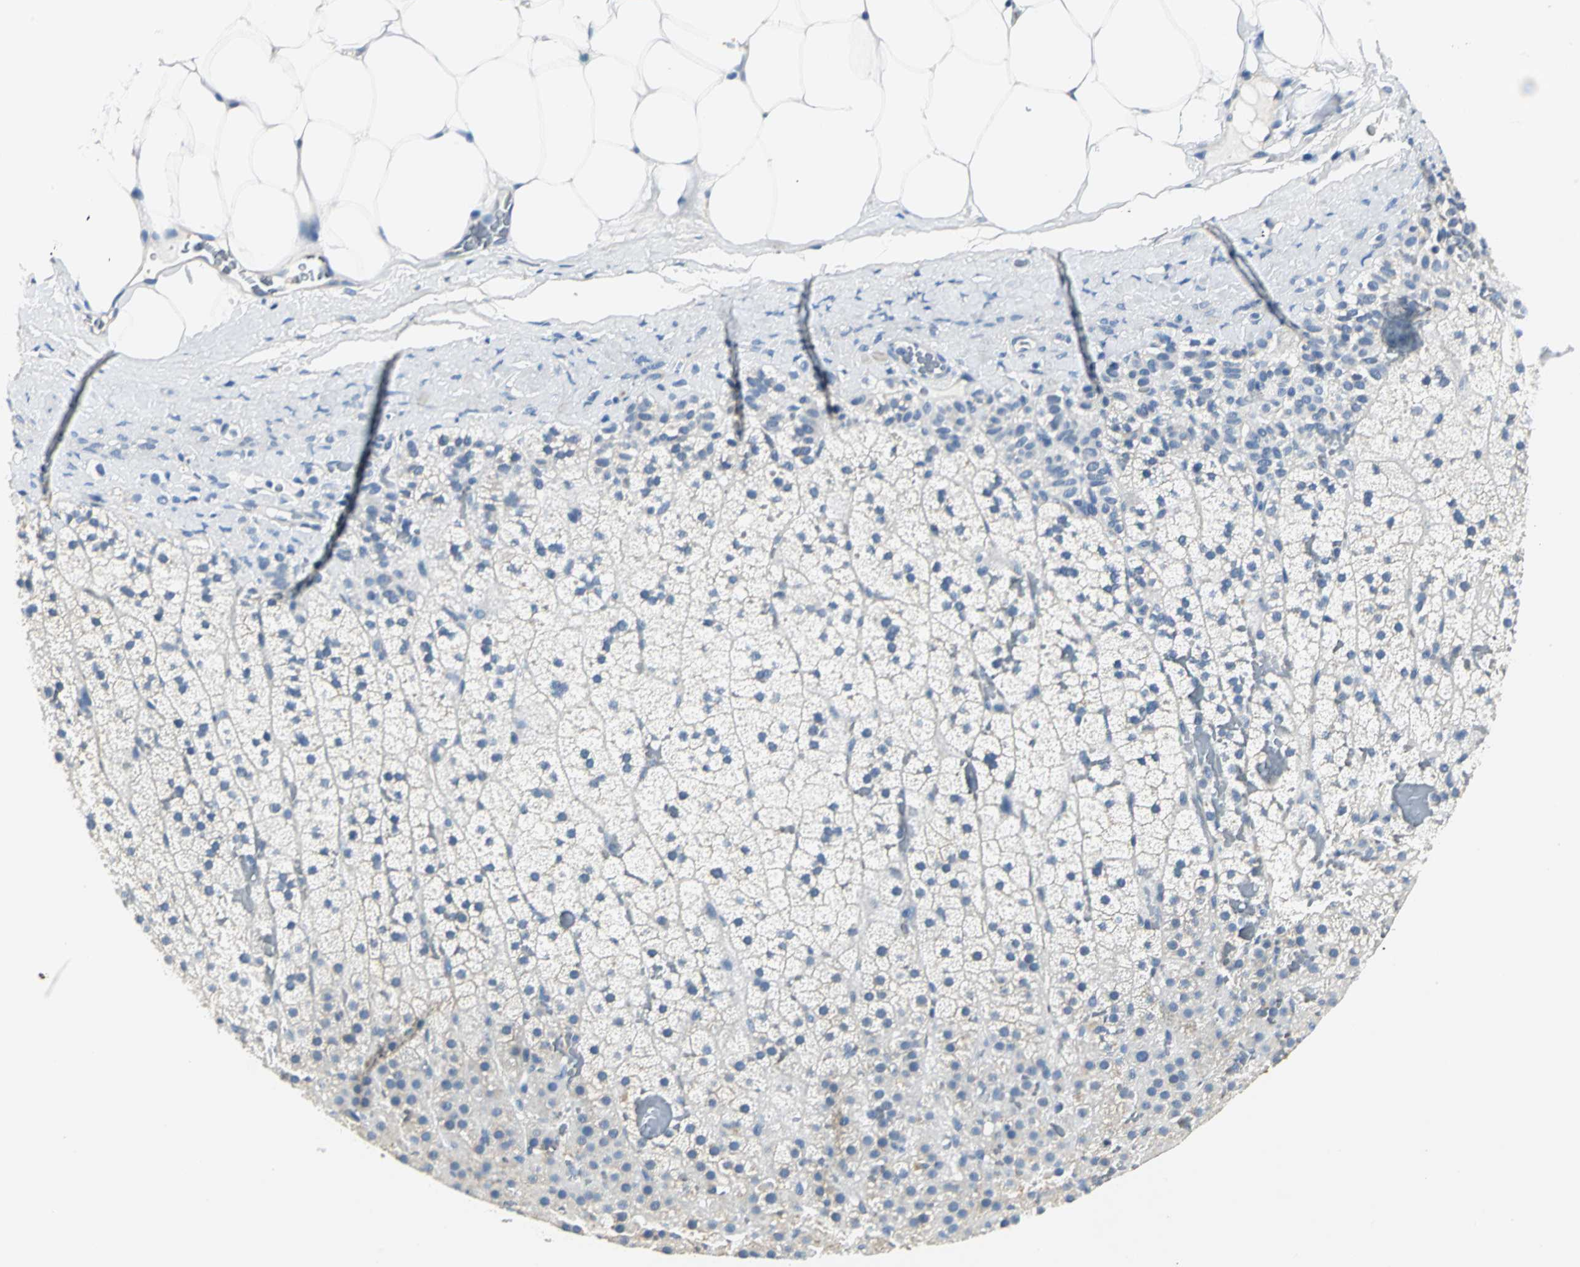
{"staining": {"intensity": "weak", "quantity": "25%-75%", "location": "cytoplasmic/membranous"}, "tissue": "adrenal gland", "cell_type": "Glandular cells", "image_type": "normal", "snomed": [{"axis": "morphology", "description": "Normal tissue, NOS"}, {"axis": "topography", "description": "Adrenal gland"}], "caption": "Glandular cells reveal low levels of weak cytoplasmic/membranous positivity in about 25%-75% of cells in benign human adrenal gland. (DAB (3,3'-diaminobenzidine) IHC with brightfield microscopy, high magnification).", "gene": "RIPOR1", "patient": {"sex": "male", "age": 35}}